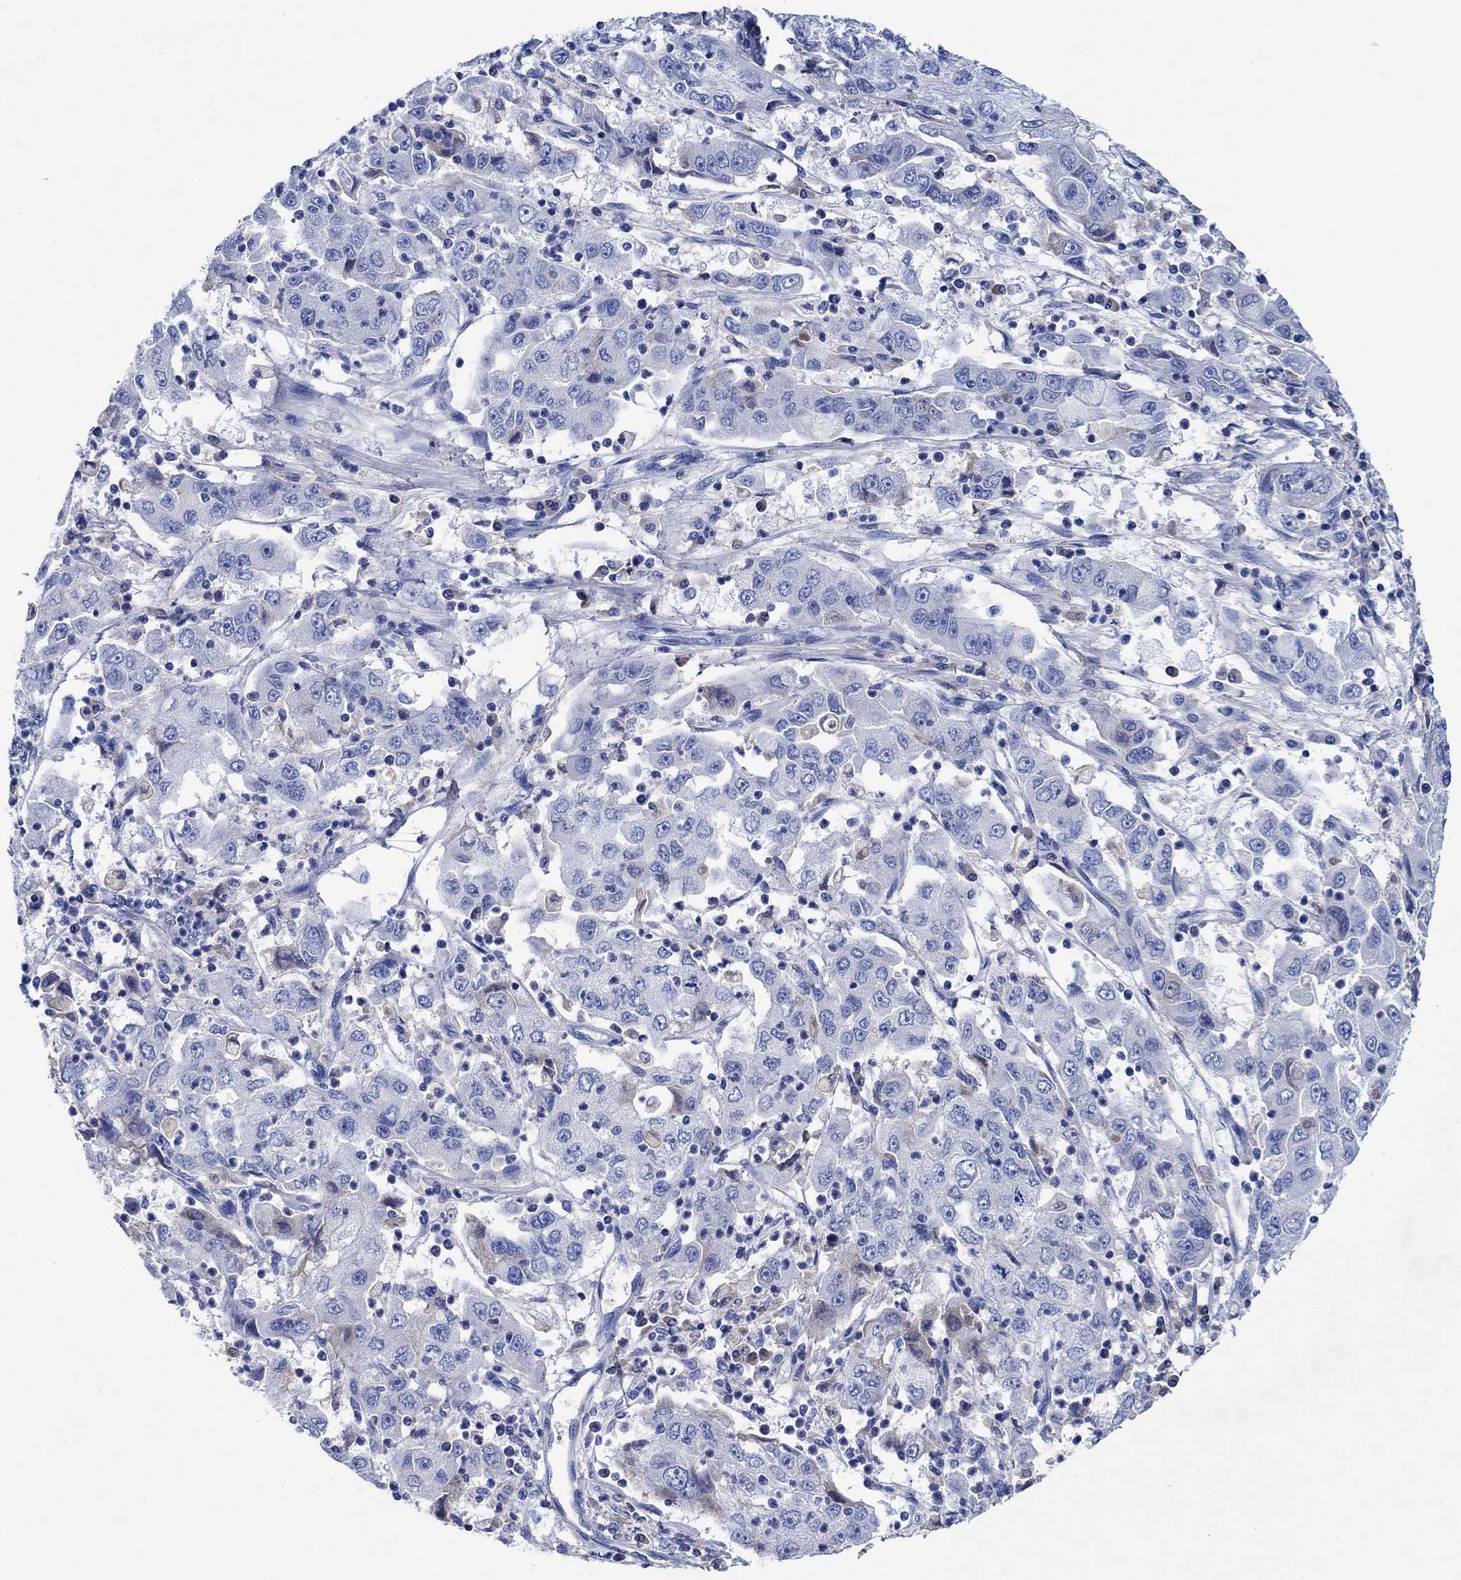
{"staining": {"intensity": "negative", "quantity": "none", "location": "none"}, "tissue": "cervical cancer", "cell_type": "Tumor cells", "image_type": "cancer", "snomed": [{"axis": "morphology", "description": "Squamous cell carcinoma, NOS"}, {"axis": "topography", "description": "Cervix"}], "caption": "DAB (3,3'-diaminobenzidine) immunohistochemical staining of human cervical cancer displays no significant positivity in tumor cells. (Immunohistochemistry (ihc), brightfield microscopy, high magnification).", "gene": "CPNE6", "patient": {"sex": "female", "age": 36}}